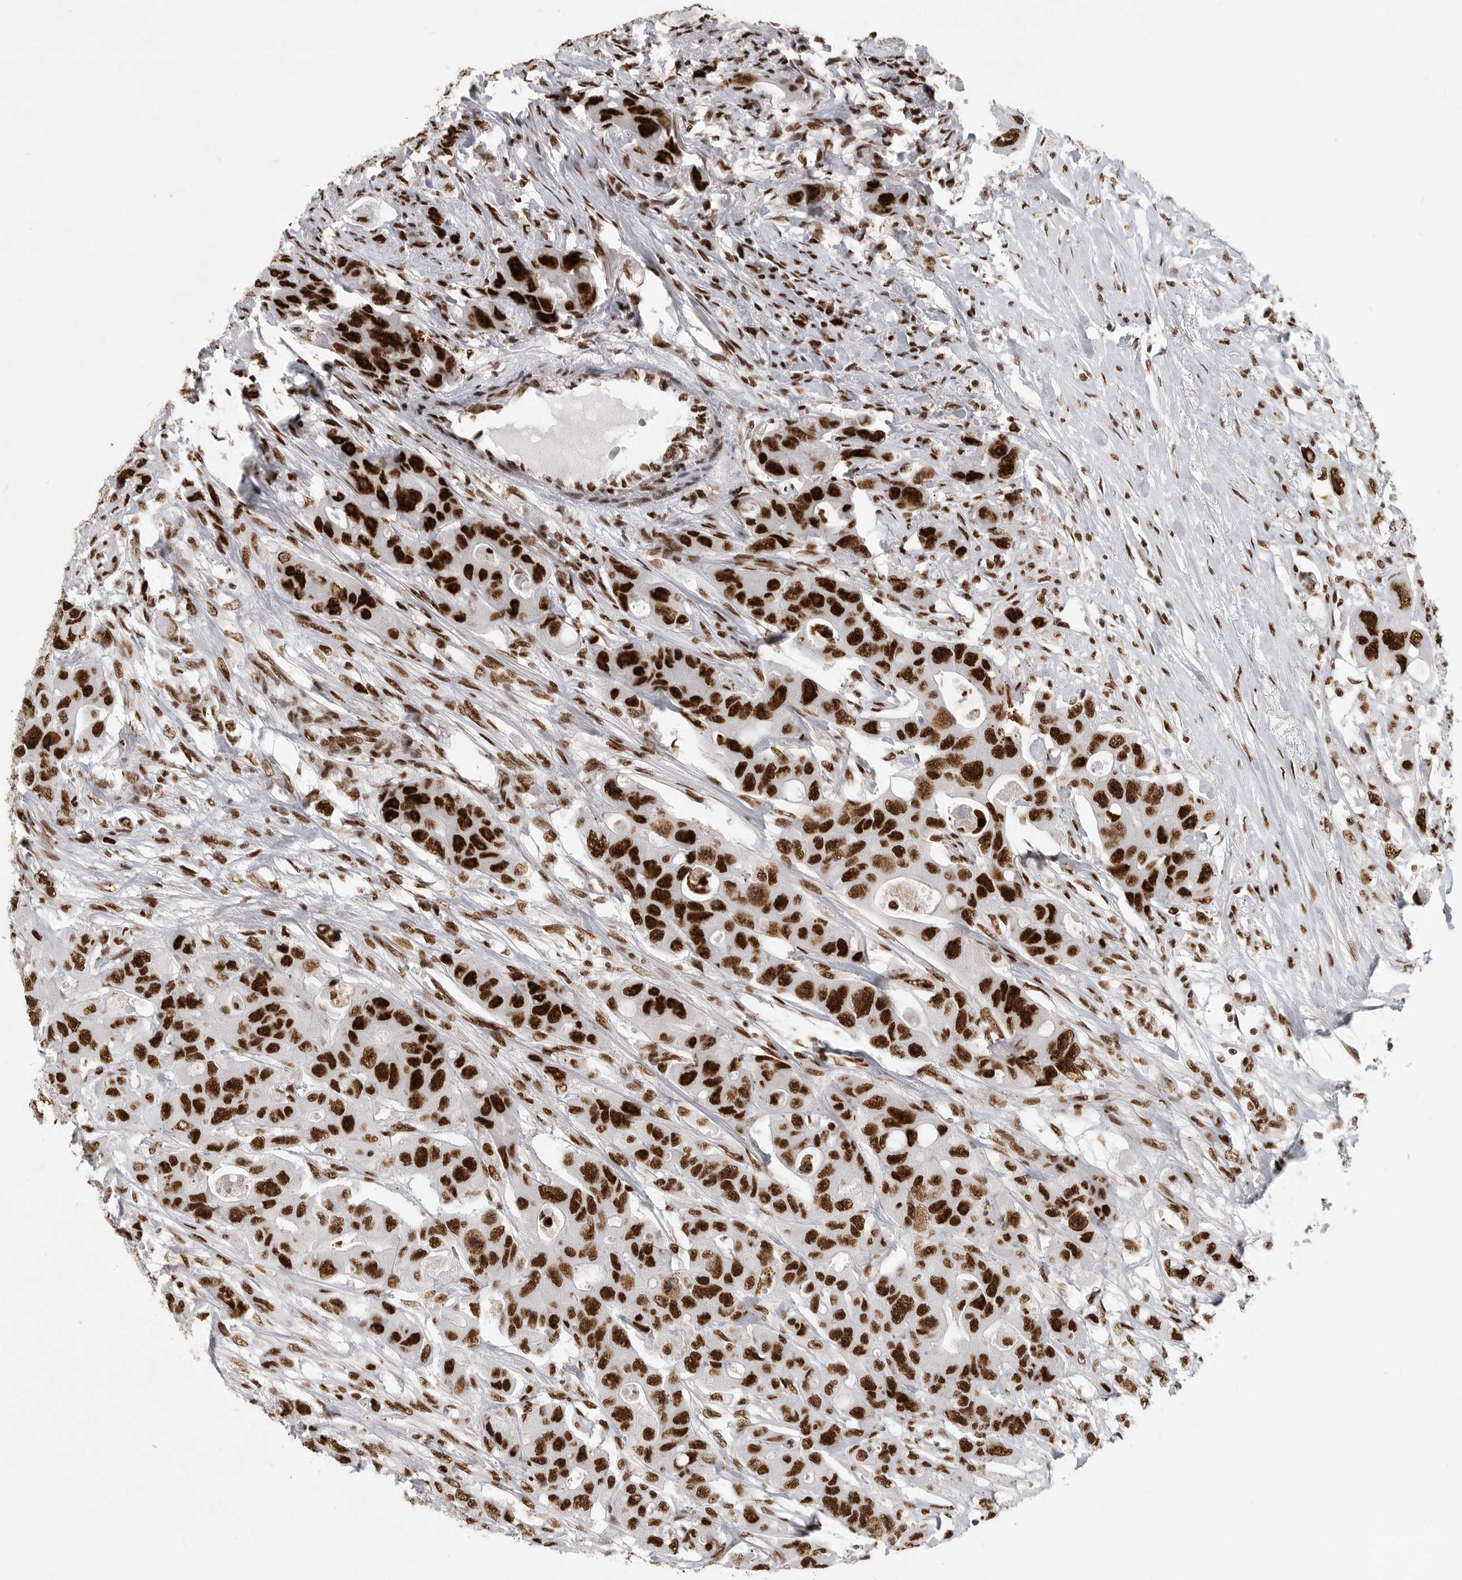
{"staining": {"intensity": "strong", "quantity": ">75%", "location": "nuclear"}, "tissue": "colorectal cancer", "cell_type": "Tumor cells", "image_type": "cancer", "snomed": [{"axis": "morphology", "description": "Adenocarcinoma, NOS"}, {"axis": "topography", "description": "Colon"}], "caption": "Immunohistochemical staining of human colorectal cancer (adenocarcinoma) reveals strong nuclear protein staining in about >75% of tumor cells. The staining is performed using DAB (3,3'-diaminobenzidine) brown chromogen to label protein expression. The nuclei are counter-stained blue using hematoxylin.", "gene": "BCLAF1", "patient": {"sex": "female", "age": 46}}